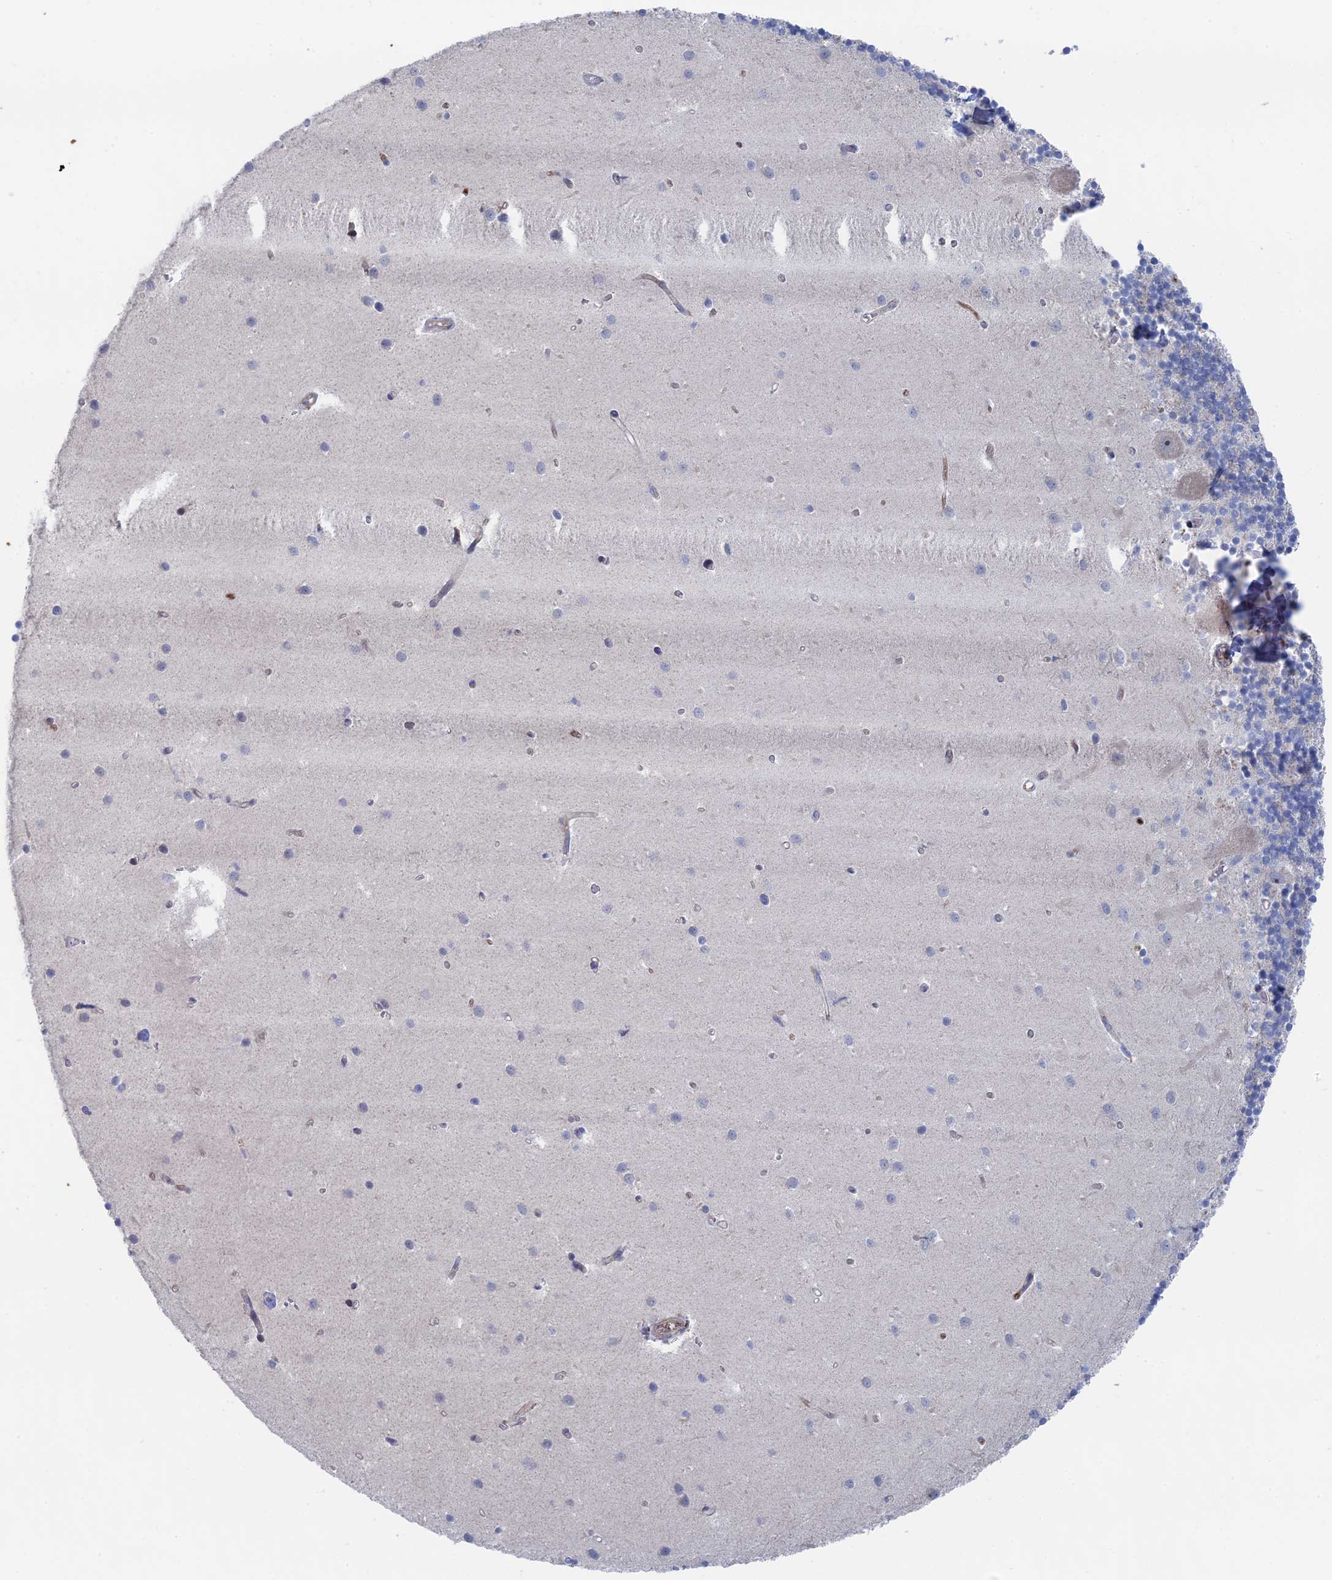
{"staining": {"intensity": "negative", "quantity": "none", "location": "none"}, "tissue": "cerebellum", "cell_type": "Cells in granular layer", "image_type": "normal", "snomed": [{"axis": "morphology", "description": "Normal tissue, NOS"}, {"axis": "topography", "description": "Cerebellum"}], "caption": "A micrograph of cerebellum stained for a protein displays no brown staining in cells in granular layer. The staining is performed using DAB brown chromogen with nuclei counter-stained in using hematoxylin.", "gene": "IL7", "patient": {"sex": "male", "age": 54}}